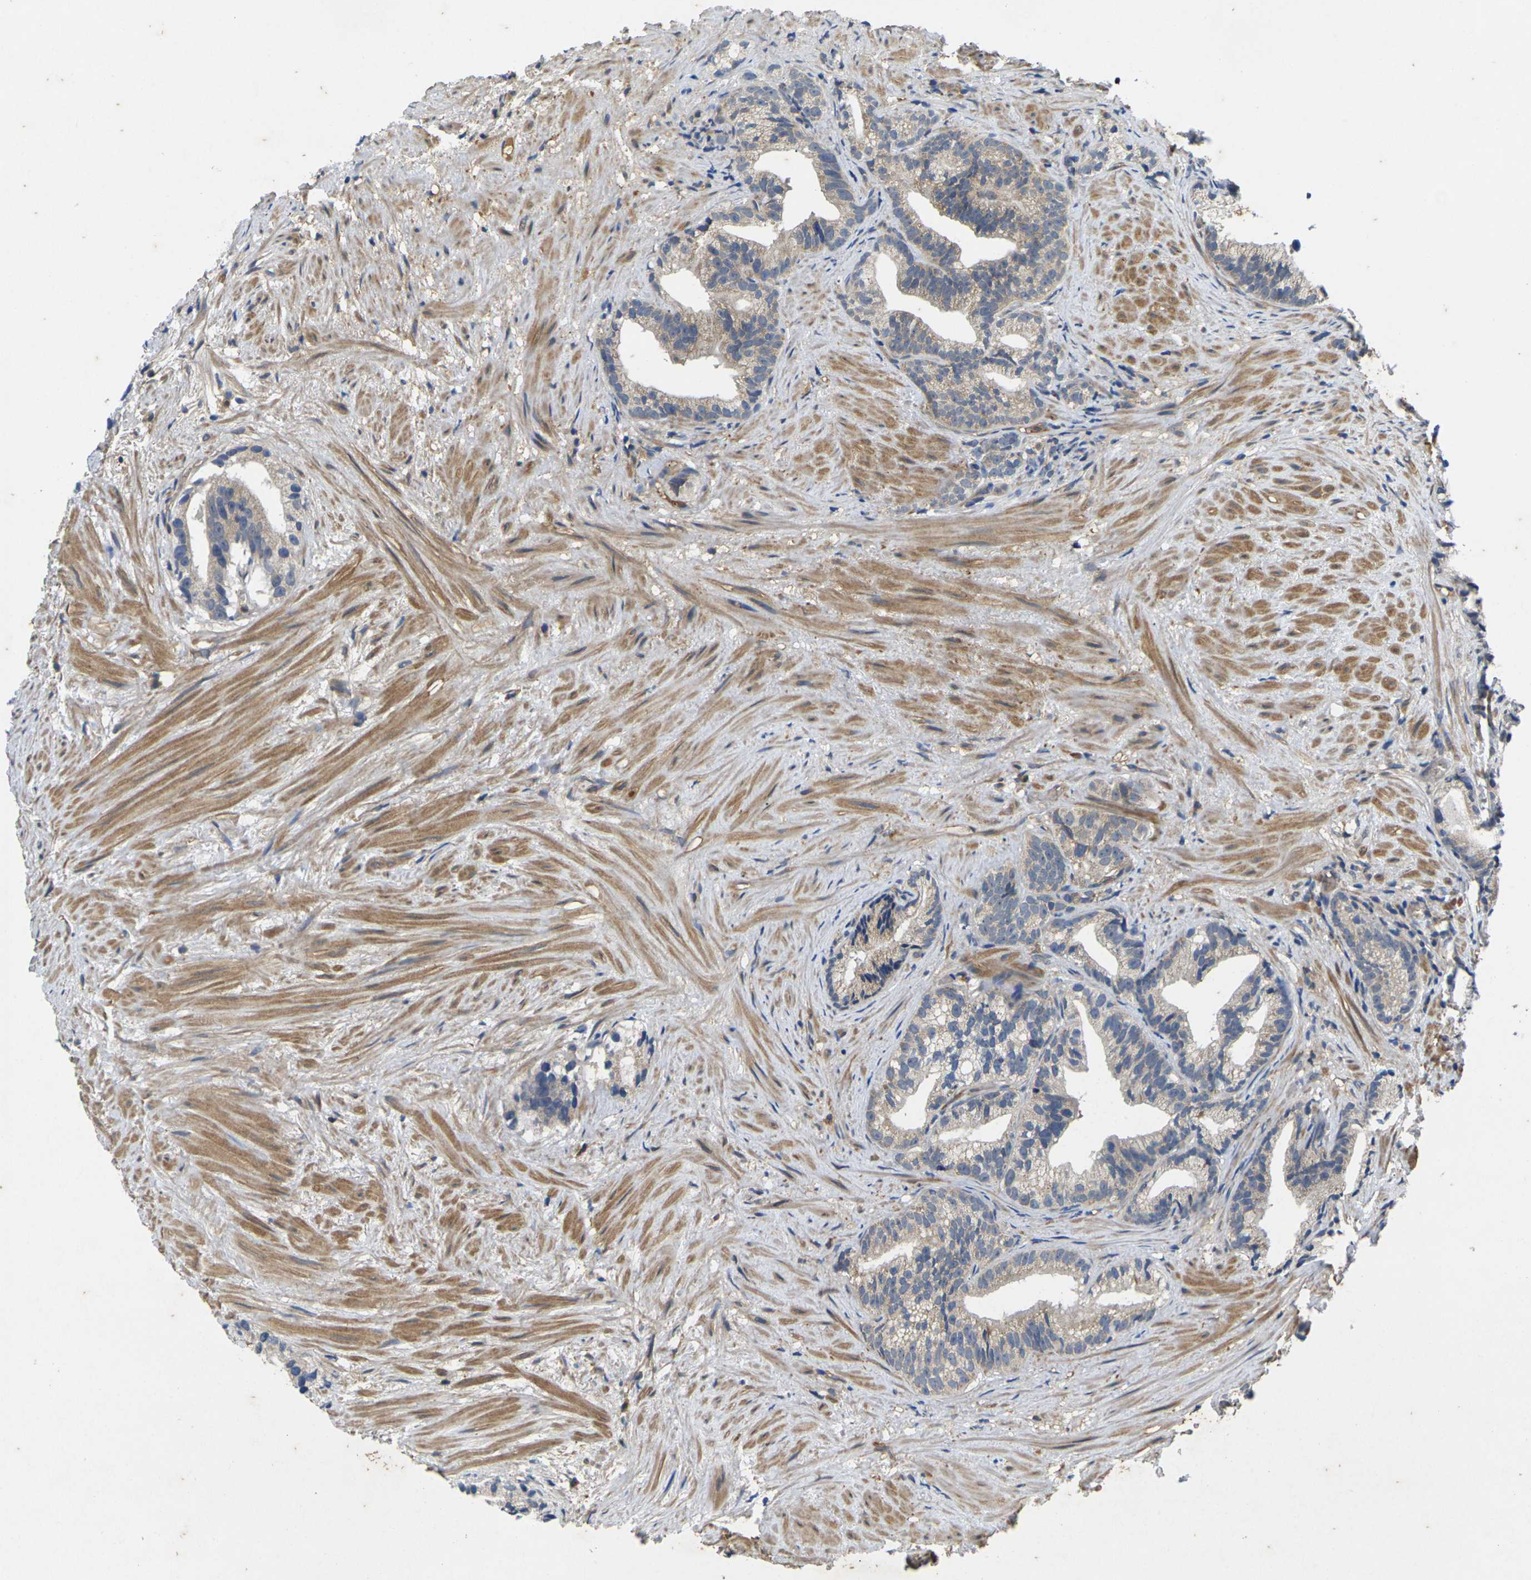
{"staining": {"intensity": "weak", "quantity": ">75%", "location": "cytoplasmic/membranous"}, "tissue": "prostate cancer", "cell_type": "Tumor cells", "image_type": "cancer", "snomed": [{"axis": "morphology", "description": "Adenocarcinoma, Low grade"}, {"axis": "topography", "description": "Prostate"}], "caption": "DAB (3,3'-diaminobenzidine) immunohistochemical staining of adenocarcinoma (low-grade) (prostate) shows weak cytoplasmic/membranous protein positivity in approximately >75% of tumor cells.", "gene": "KIF1B", "patient": {"sex": "male", "age": 89}}